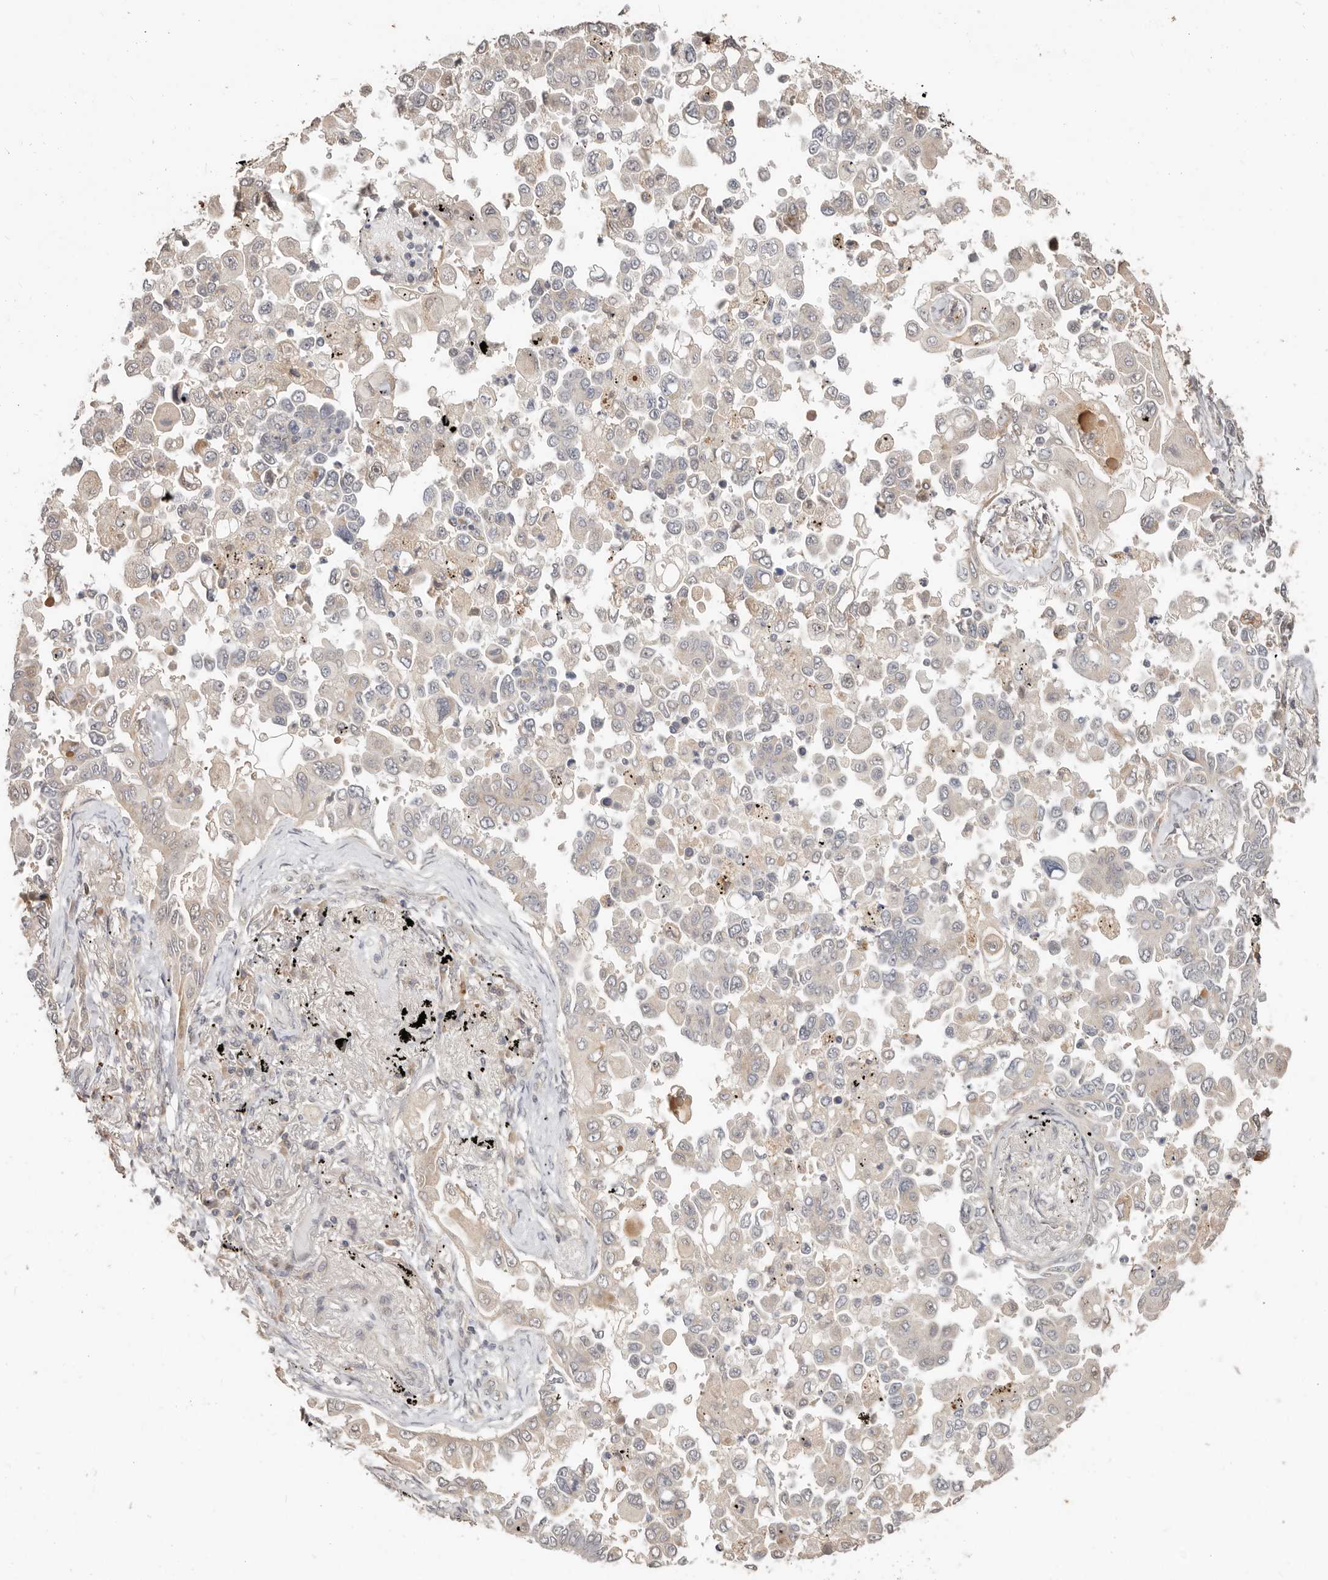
{"staining": {"intensity": "negative", "quantity": "none", "location": "none"}, "tissue": "lung cancer", "cell_type": "Tumor cells", "image_type": "cancer", "snomed": [{"axis": "morphology", "description": "Adenocarcinoma, NOS"}, {"axis": "topography", "description": "Lung"}], "caption": "Immunohistochemistry image of human lung adenocarcinoma stained for a protein (brown), which reveals no expression in tumor cells.", "gene": "MTFR2", "patient": {"sex": "female", "age": 67}}